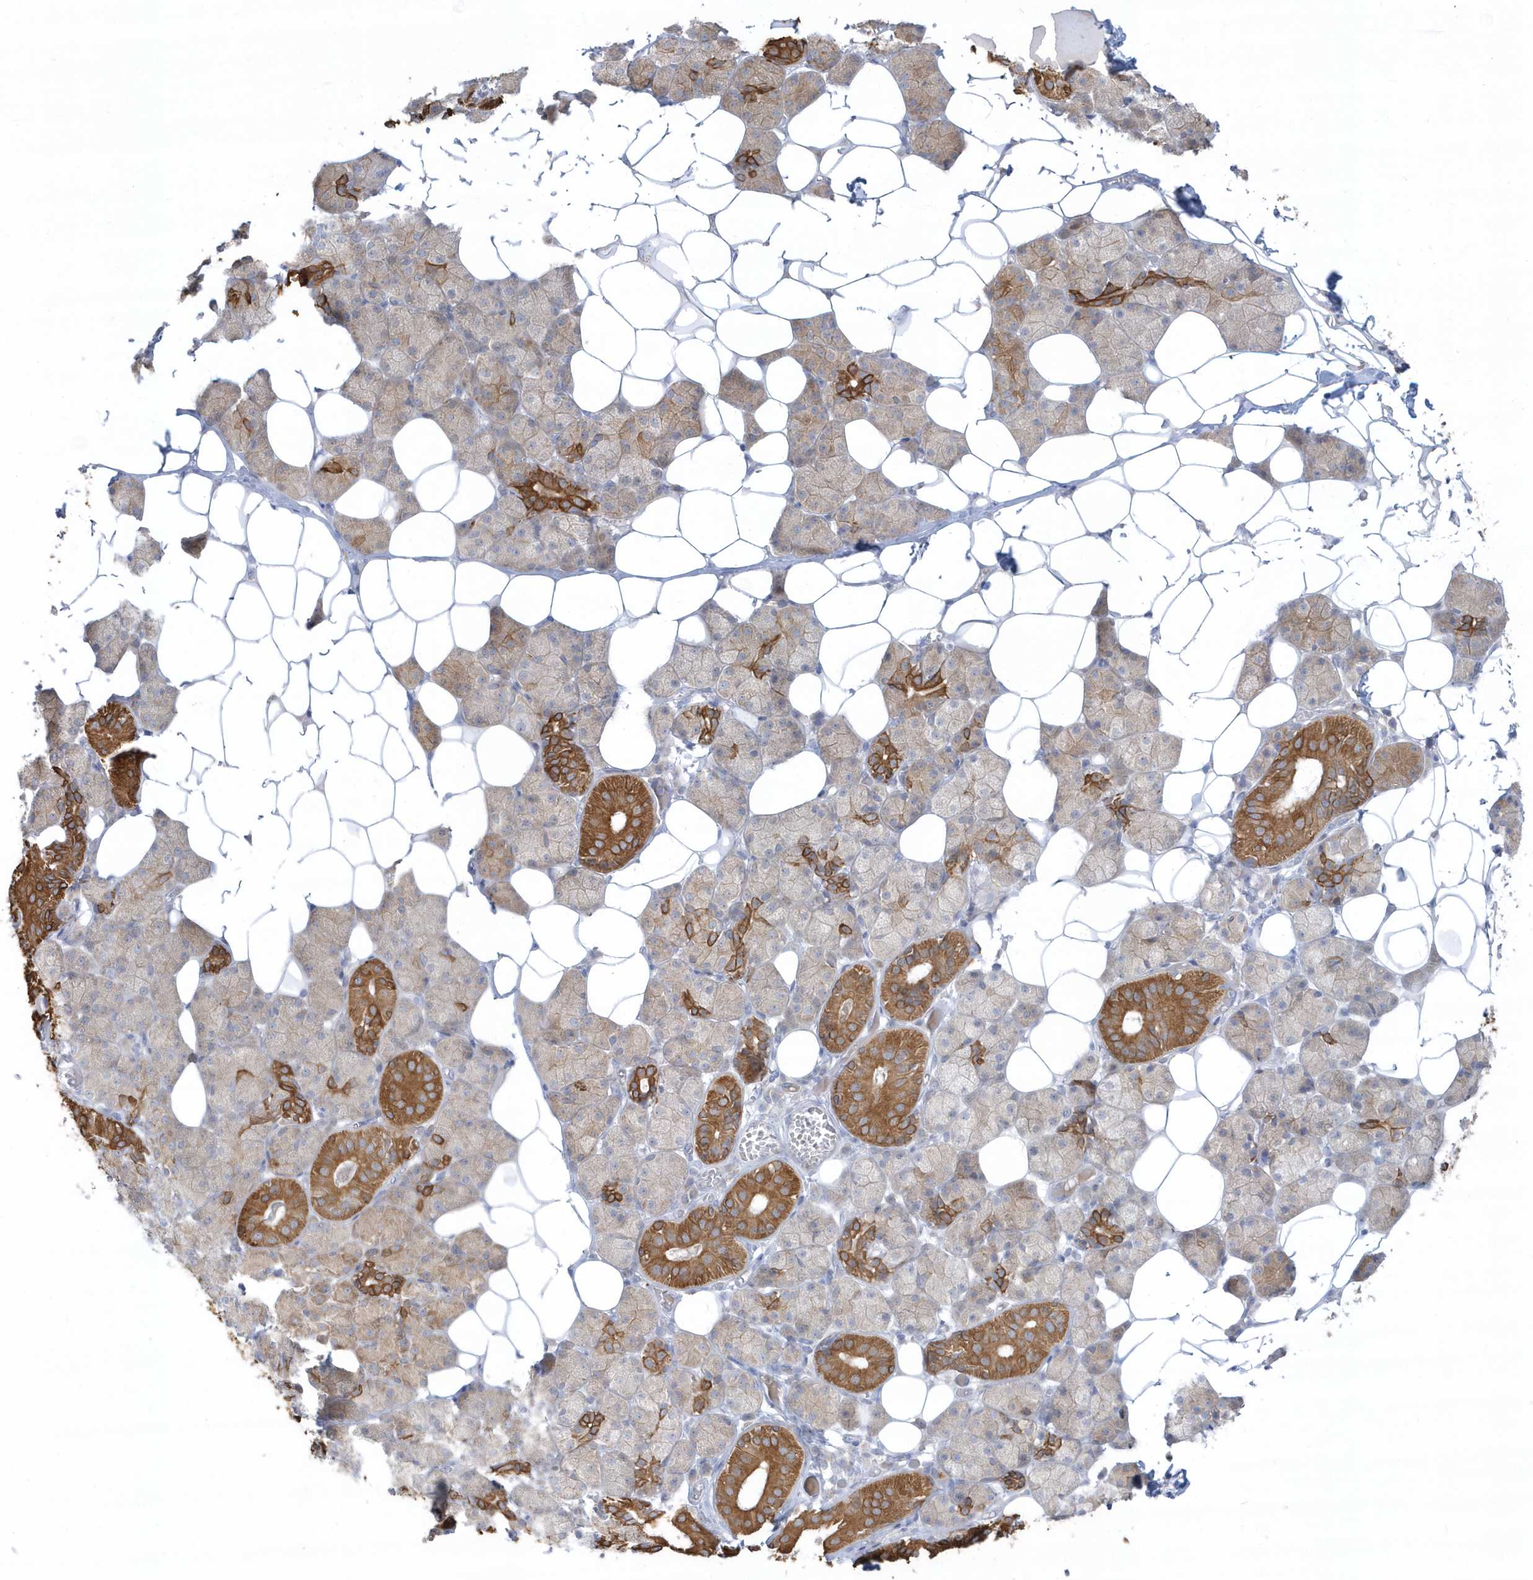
{"staining": {"intensity": "strong", "quantity": "25%-75%", "location": "cytoplasmic/membranous"}, "tissue": "salivary gland", "cell_type": "Glandular cells", "image_type": "normal", "snomed": [{"axis": "morphology", "description": "Normal tissue, NOS"}, {"axis": "topography", "description": "Salivary gland"}], "caption": "Protein expression analysis of normal salivary gland demonstrates strong cytoplasmic/membranous expression in approximately 25%-75% of glandular cells. (brown staining indicates protein expression, while blue staining denotes nuclei).", "gene": "LARS1", "patient": {"sex": "female", "age": 33}}